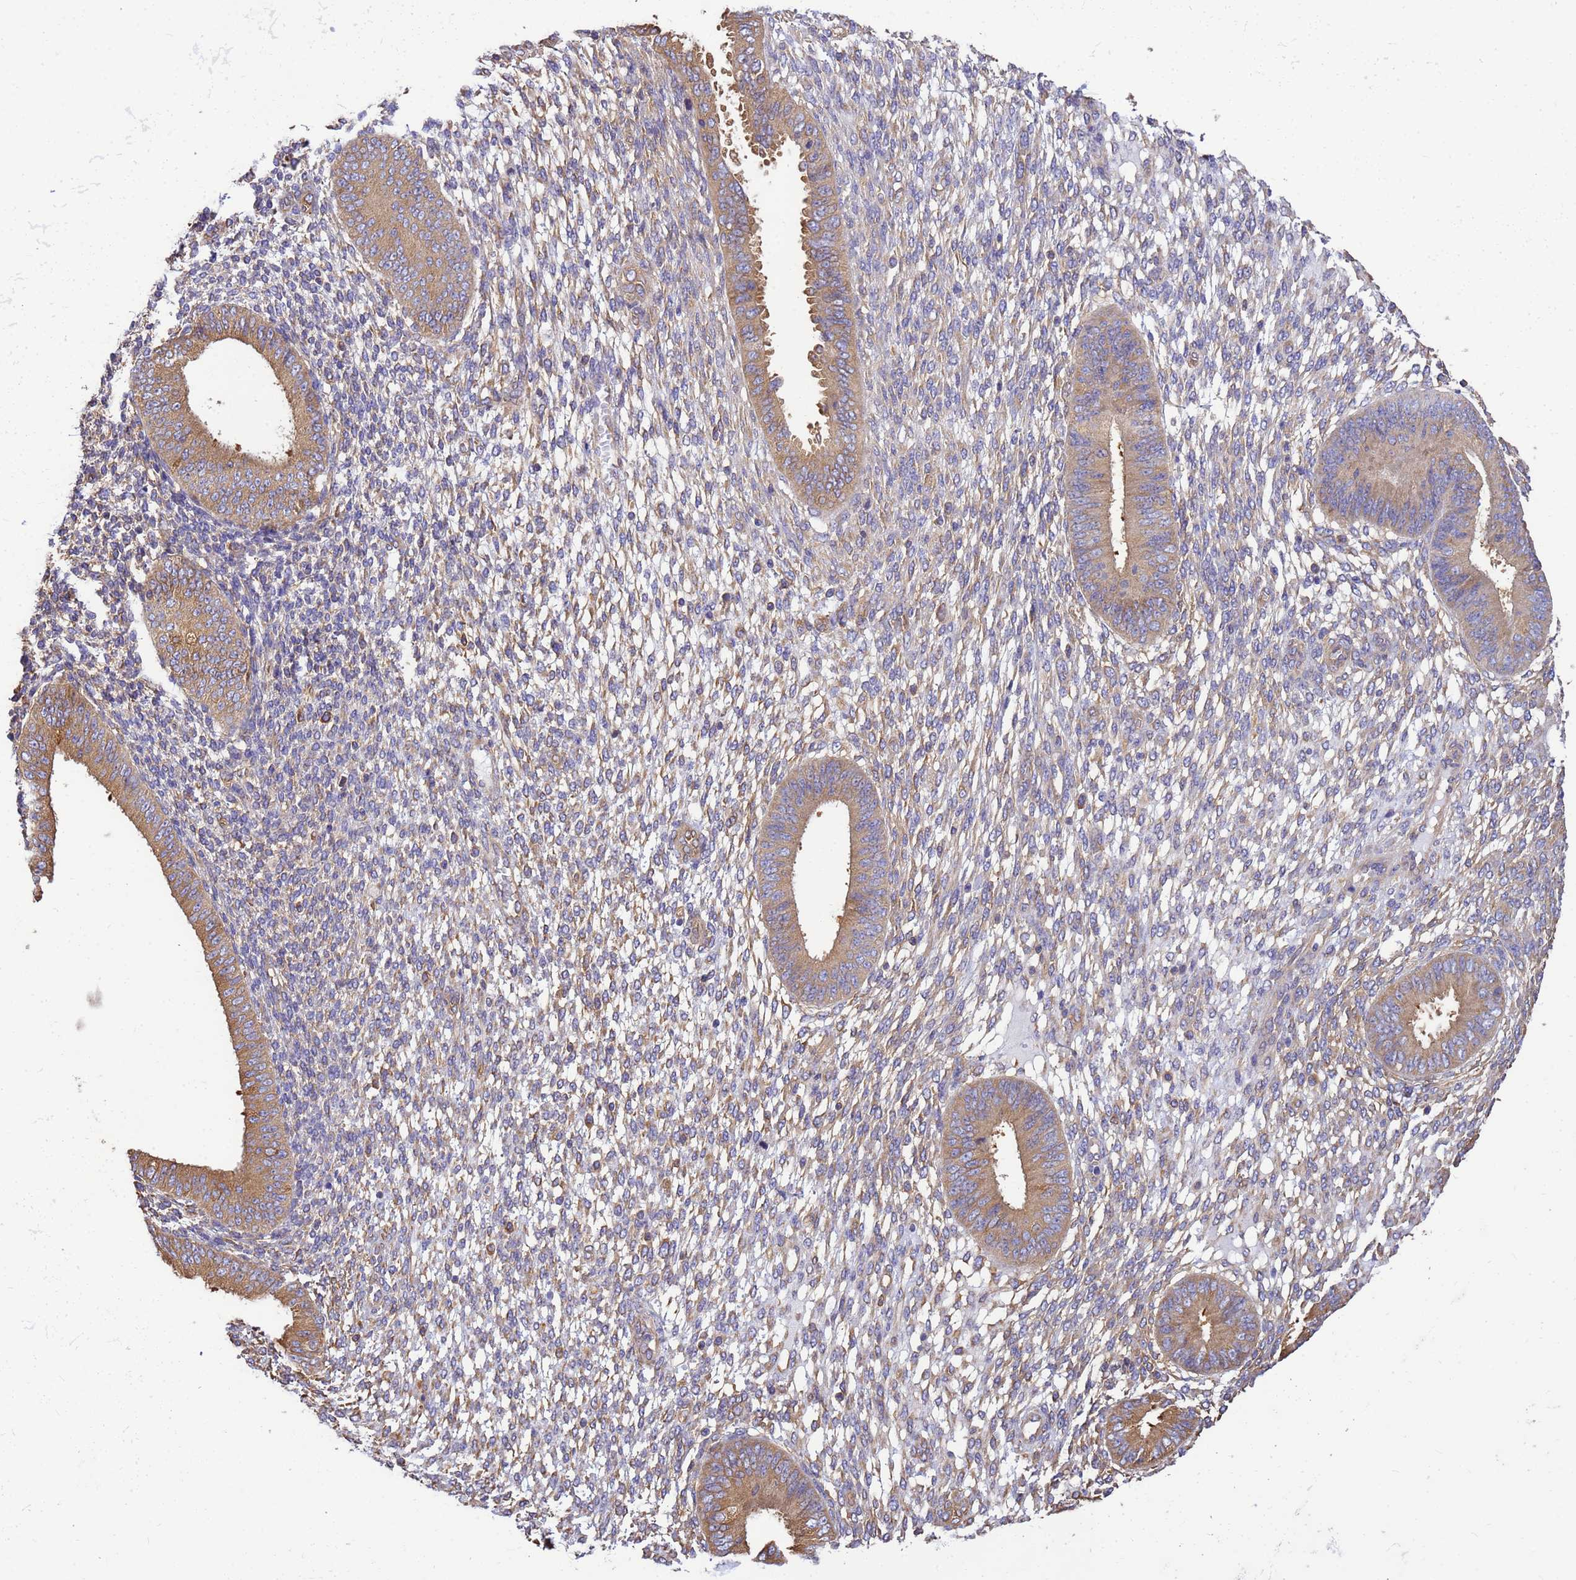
{"staining": {"intensity": "weak", "quantity": "25%-75%", "location": "cytoplasmic/membranous"}, "tissue": "endometrium", "cell_type": "Cells in endometrial stroma", "image_type": "normal", "snomed": [{"axis": "morphology", "description": "Normal tissue, NOS"}, {"axis": "topography", "description": "Endometrium"}], "caption": "A high-resolution histopathology image shows IHC staining of benign endometrium, which exhibits weak cytoplasmic/membranous staining in approximately 25%-75% of cells in endometrial stroma.", "gene": "ENSG00000198211", "patient": {"sex": "female", "age": 49}}